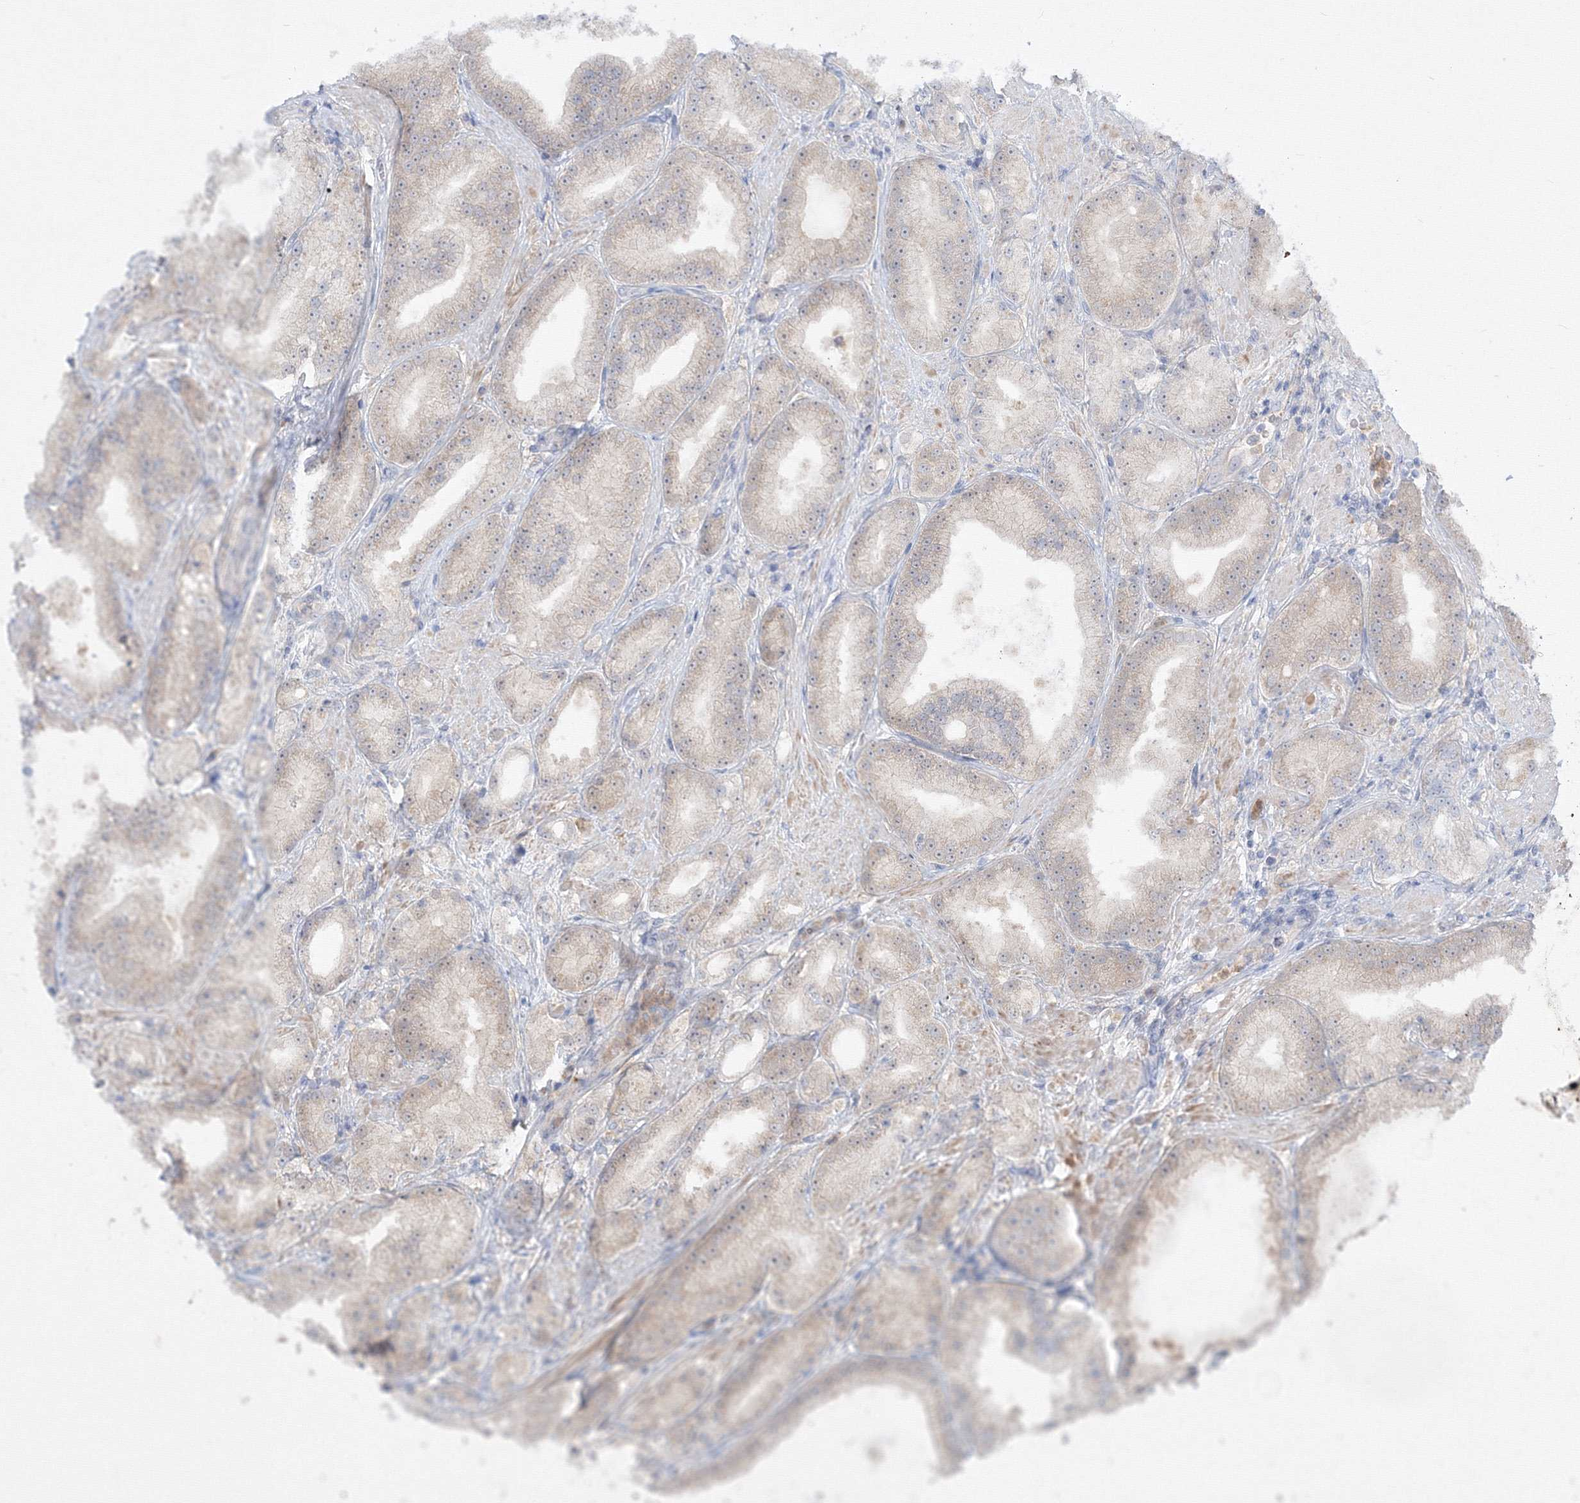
{"staining": {"intensity": "weak", "quantity": "<25%", "location": "cytoplasmic/membranous"}, "tissue": "prostate cancer", "cell_type": "Tumor cells", "image_type": "cancer", "snomed": [{"axis": "morphology", "description": "Adenocarcinoma, Low grade"}, {"axis": "topography", "description": "Prostate"}], "caption": "Prostate cancer was stained to show a protein in brown. There is no significant positivity in tumor cells. (Stains: DAB immunohistochemistry with hematoxylin counter stain, Microscopy: brightfield microscopy at high magnification).", "gene": "FBXL8", "patient": {"sex": "male", "age": 67}}